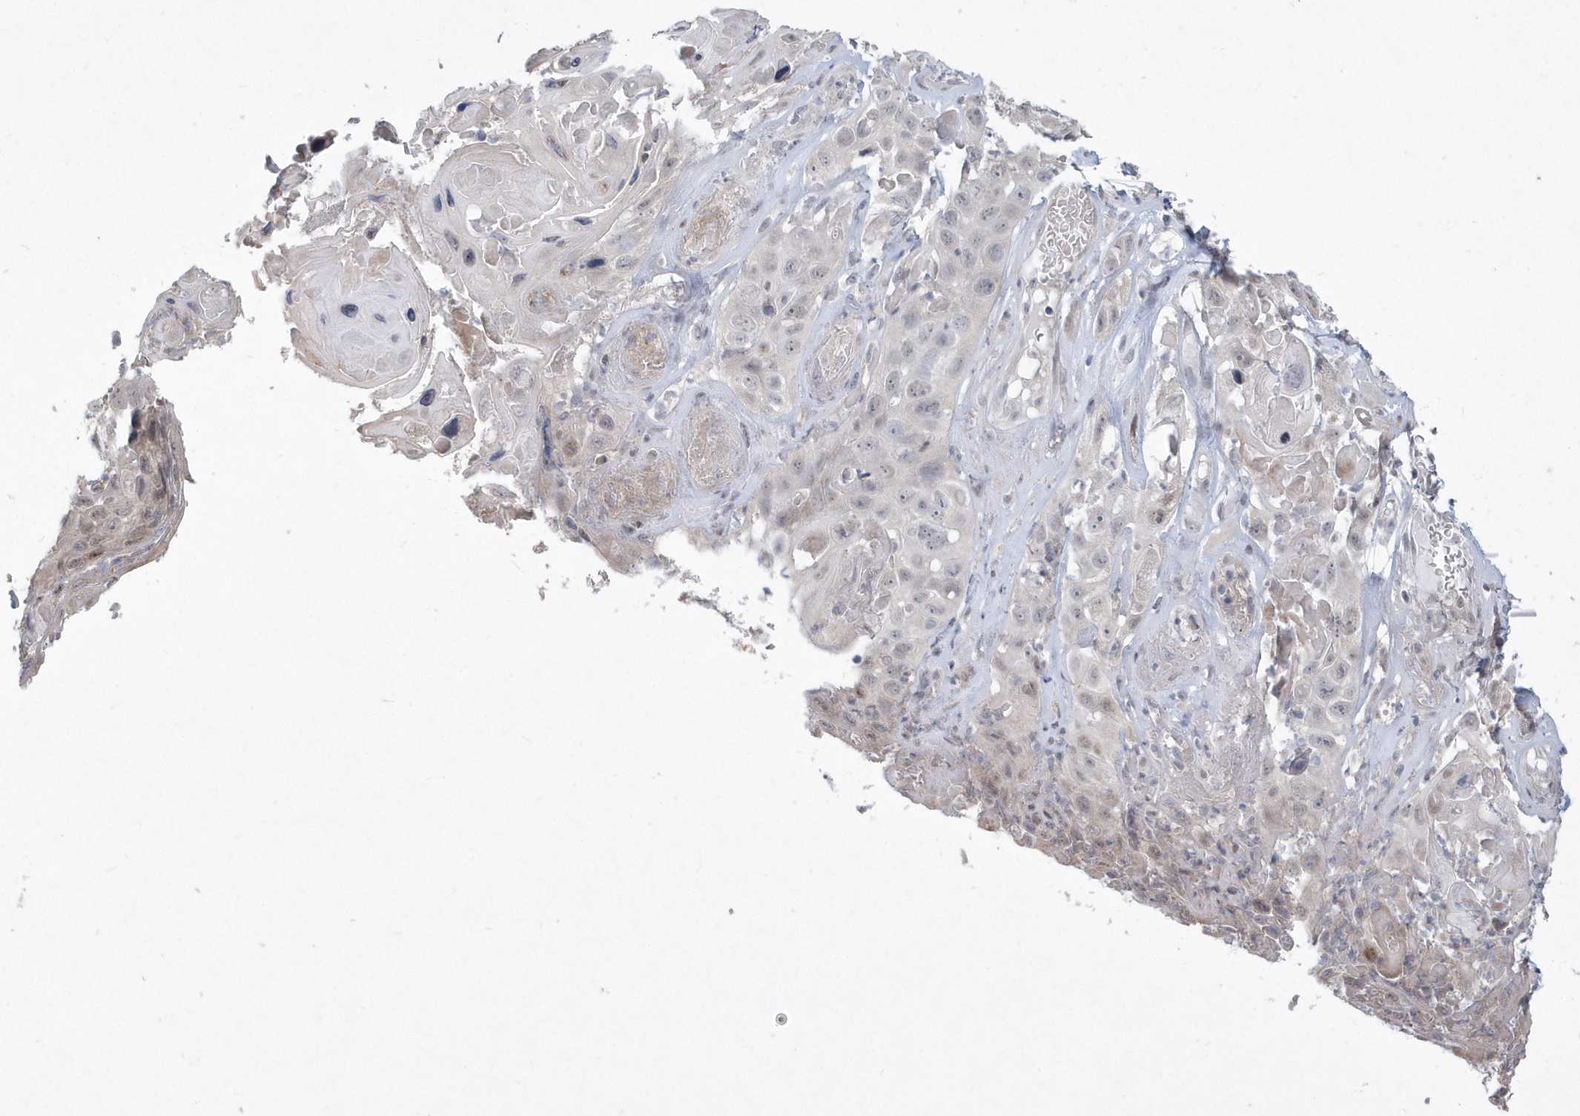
{"staining": {"intensity": "negative", "quantity": "none", "location": "none"}, "tissue": "skin cancer", "cell_type": "Tumor cells", "image_type": "cancer", "snomed": [{"axis": "morphology", "description": "Squamous cell carcinoma, NOS"}, {"axis": "topography", "description": "Skin"}], "caption": "This is an immunohistochemistry photomicrograph of squamous cell carcinoma (skin). There is no positivity in tumor cells.", "gene": "TSPEAR", "patient": {"sex": "male", "age": 55}}